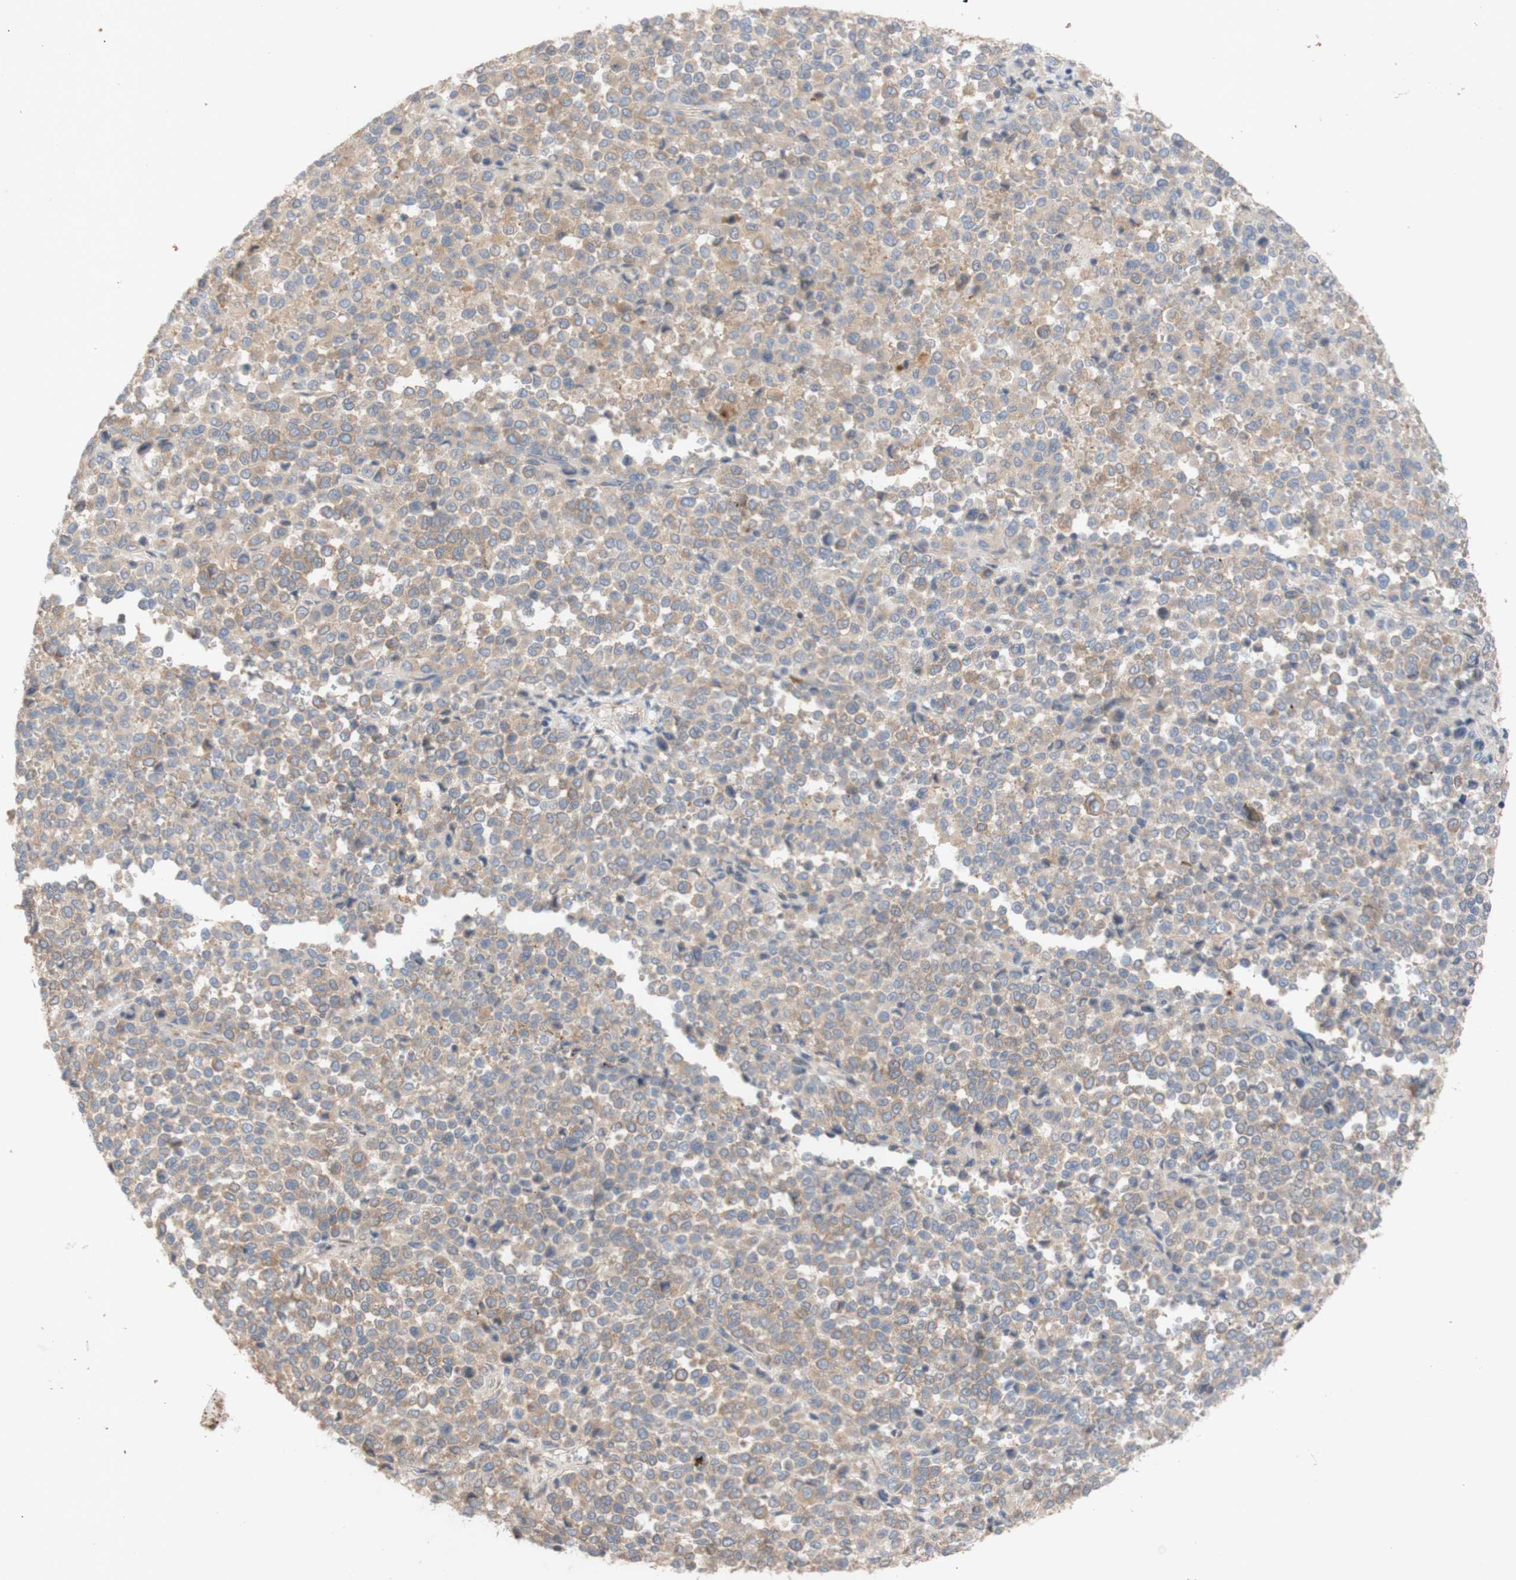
{"staining": {"intensity": "weak", "quantity": "25%-75%", "location": "cytoplasmic/membranous"}, "tissue": "melanoma", "cell_type": "Tumor cells", "image_type": "cancer", "snomed": [{"axis": "morphology", "description": "Malignant melanoma, Metastatic site"}, {"axis": "topography", "description": "Pancreas"}], "caption": "Immunohistochemical staining of human malignant melanoma (metastatic site) shows weak cytoplasmic/membranous protein staining in approximately 25%-75% of tumor cells.", "gene": "EIF2S3", "patient": {"sex": "female", "age": 30}}